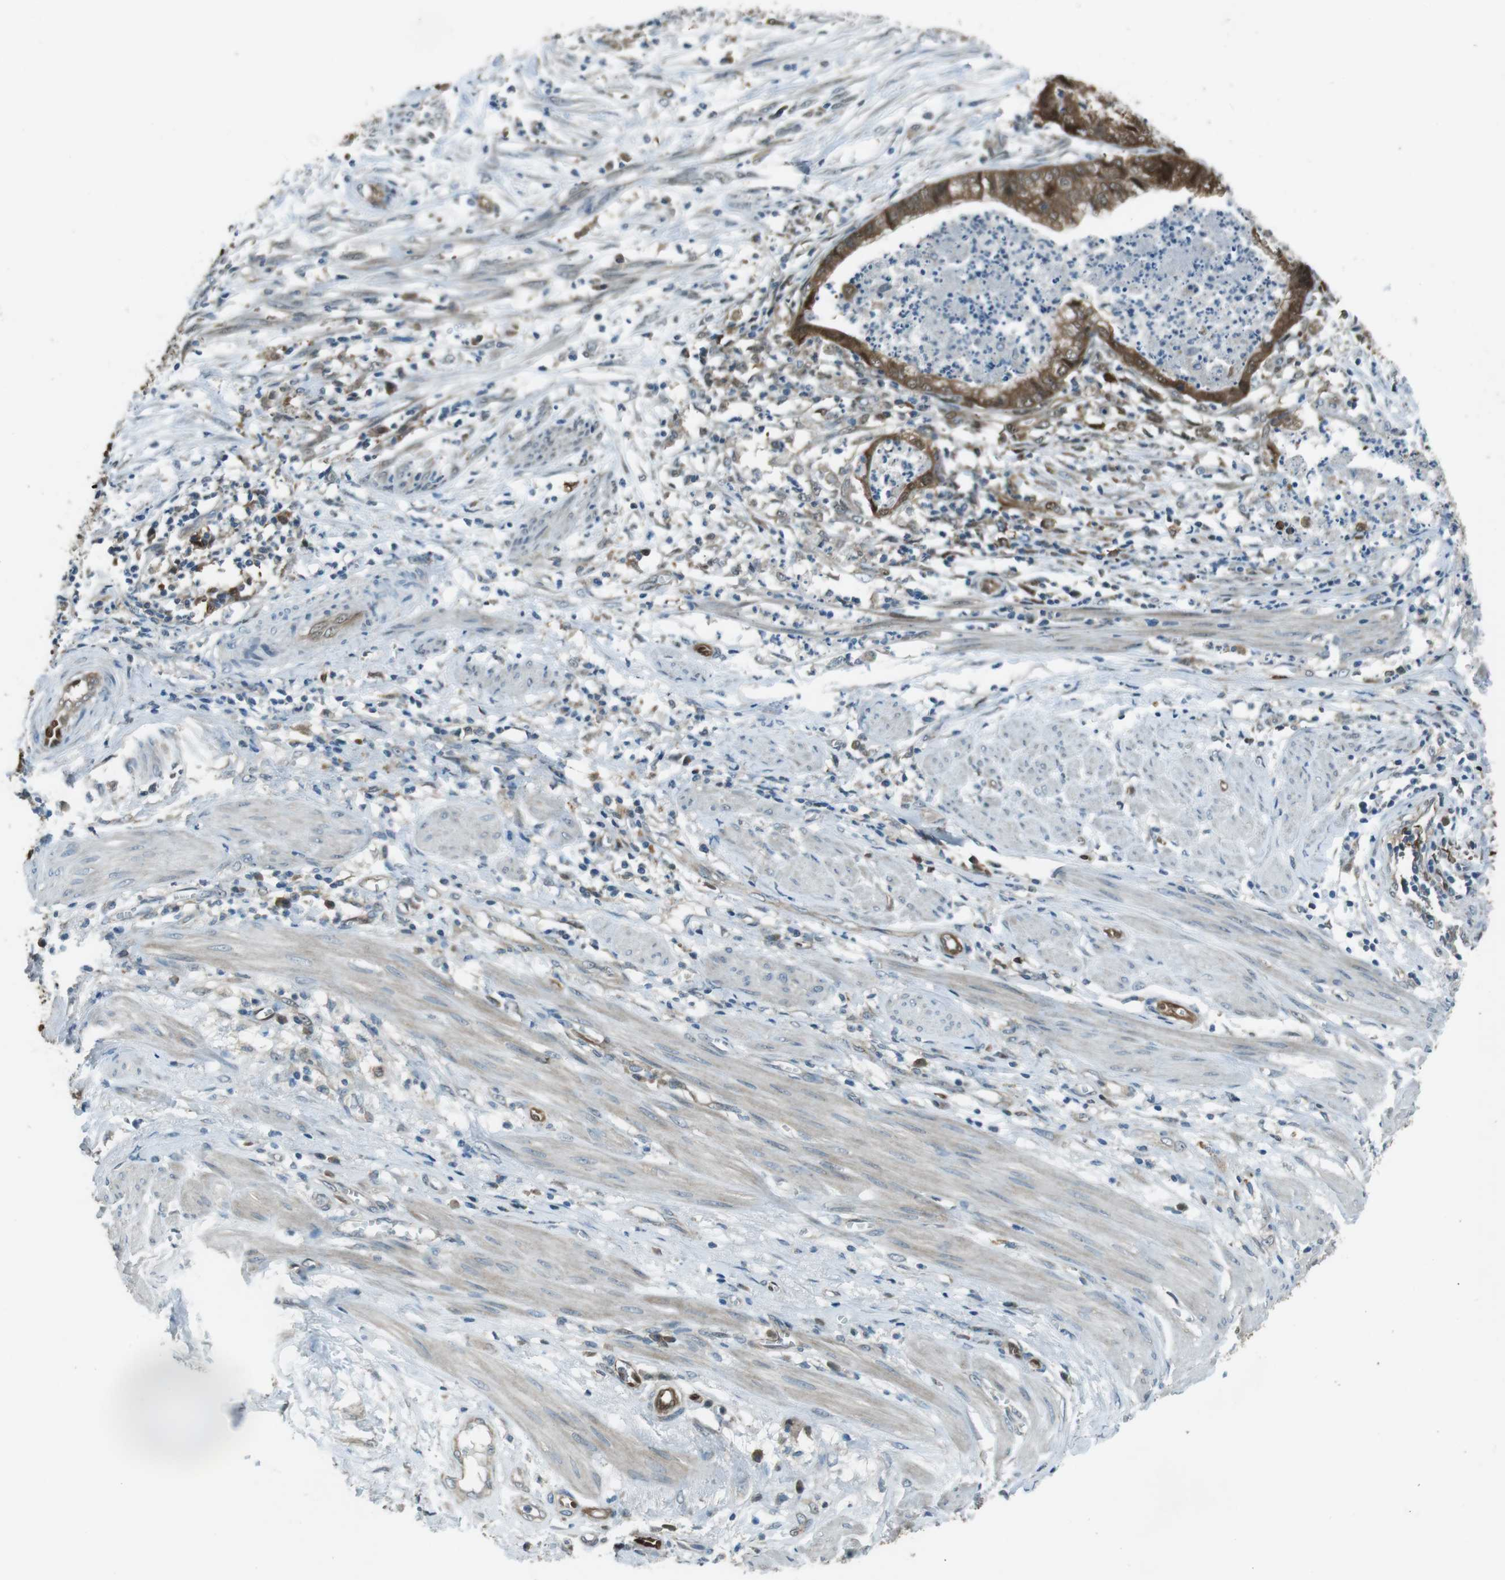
{"staining": {"intensity": "moderate", "quantity": ">75%", "location": "cytoplasmic/membranous,nuclear"}, "tissue": "endometrial cancer", "cell_type": "Tumor cells", "image_type": "cancer", "snomed": [{"axis": "morphology", "description": "Necrosis, NOS"}, {"axis": "morphology", "description": "Adenocarcinoma, NOS"}, {"axis": "topography", "description": "Endometrium"}], "caption": "Protein expression analysis of human adenocarcinoma (endometrial) reveals moderate cytoplasmic/membranous and nuclear positivity in approximately >75% of tumor cells.", "gene": "MFAP3", "patient": {"sex": "female", "age": 79}}